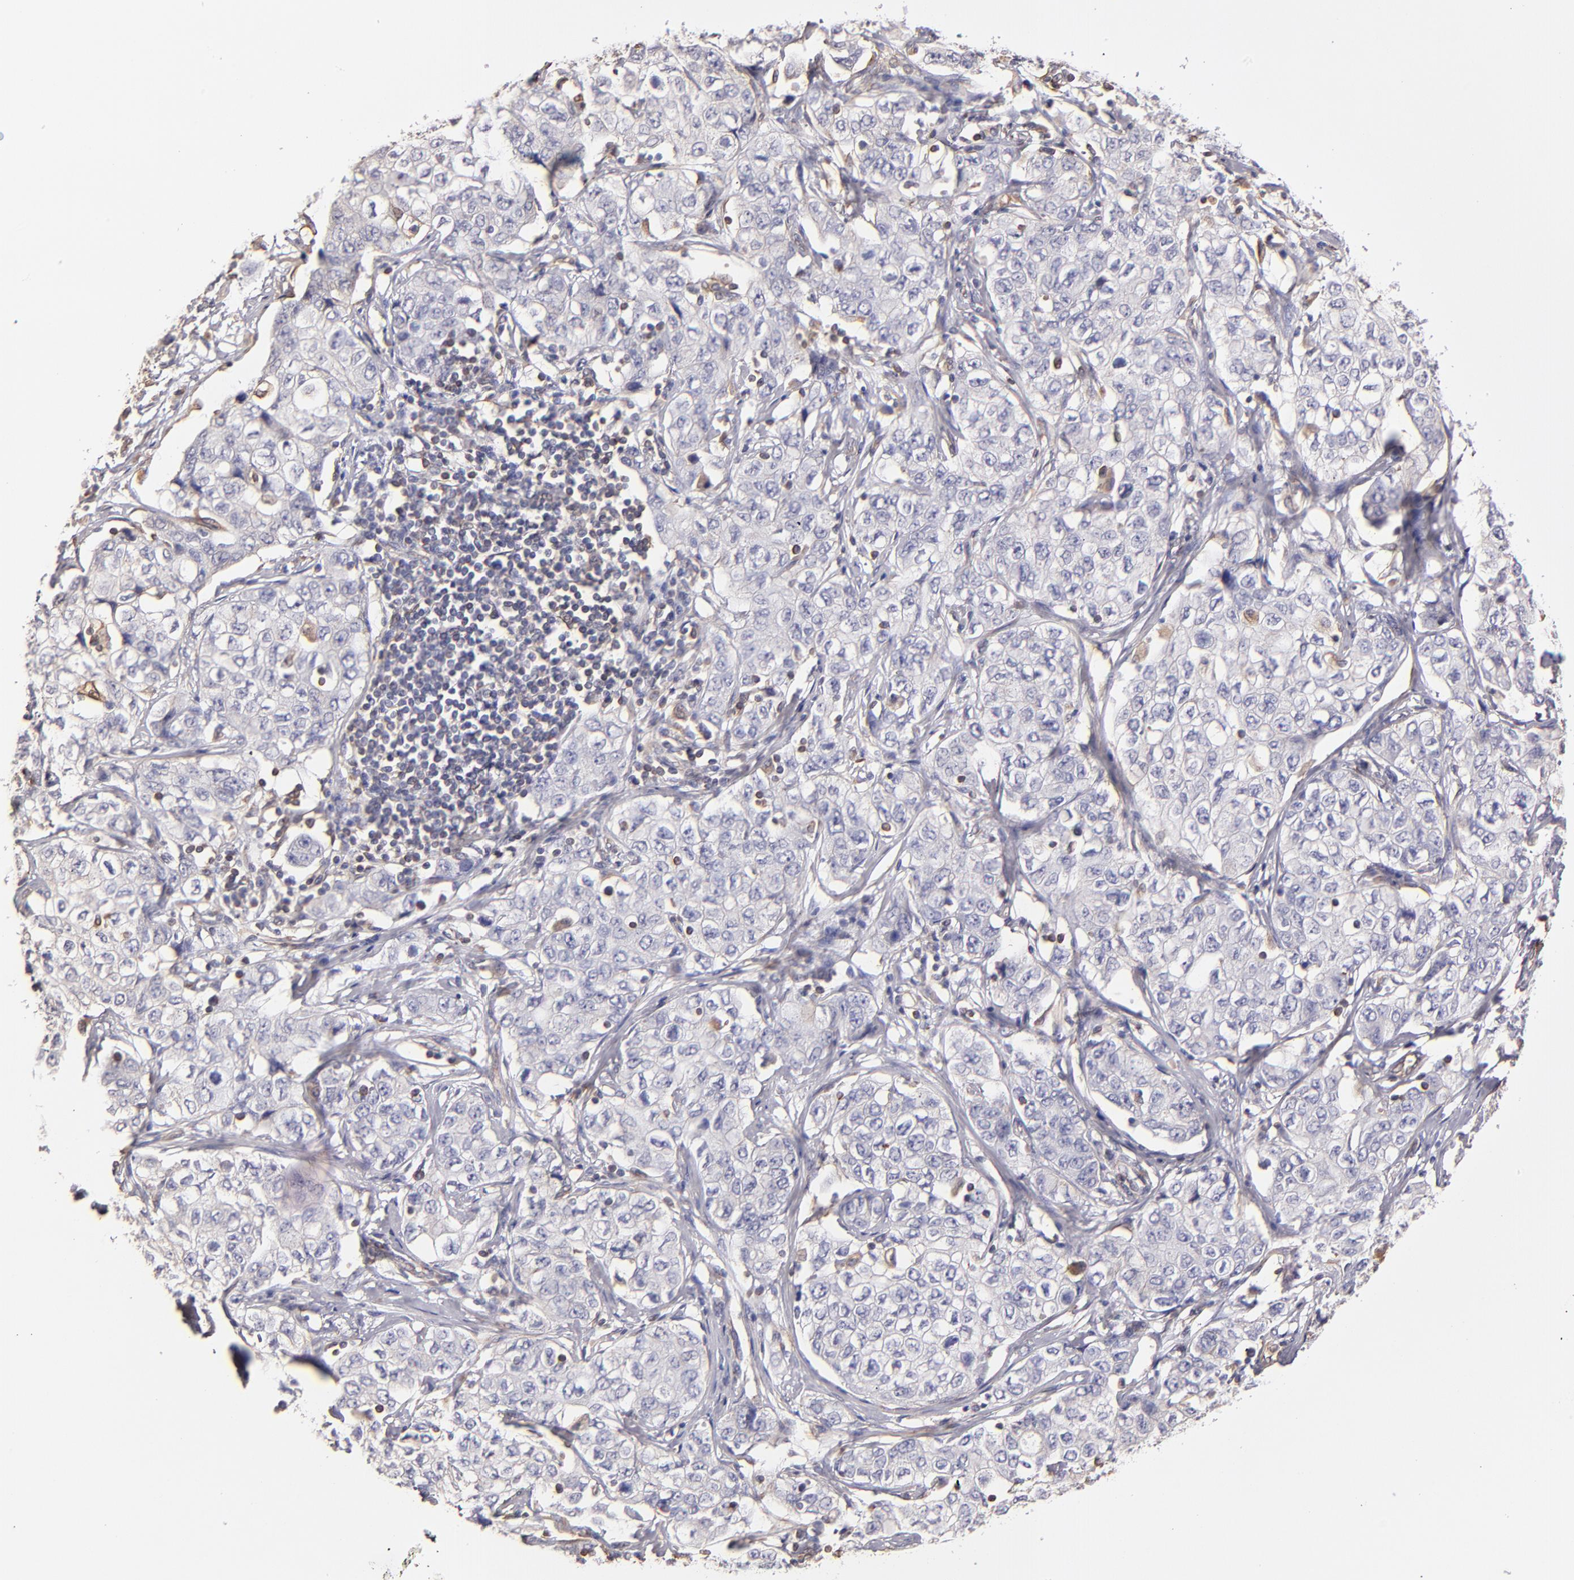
{"staining": {"intensity": "negative", "quantity": "none", "location": "none"}, "tissue": "stomach cancer", "cell_type": "Tumor cells", "image_type": "cancer", "snomed": [{"axis": "morphology", "description": "Adenocarcinoma, NOS"}, {"axis": "topography", "description": "Stomach"}], "caption": "High power microscopy histopathology image of an IHC photomicrograph of stomach cancer (adenocarcinoma), revealing no significant staining in tumor cells.", "gene": "ABCC1", "patient": {"sex": "male", "age": 48}}